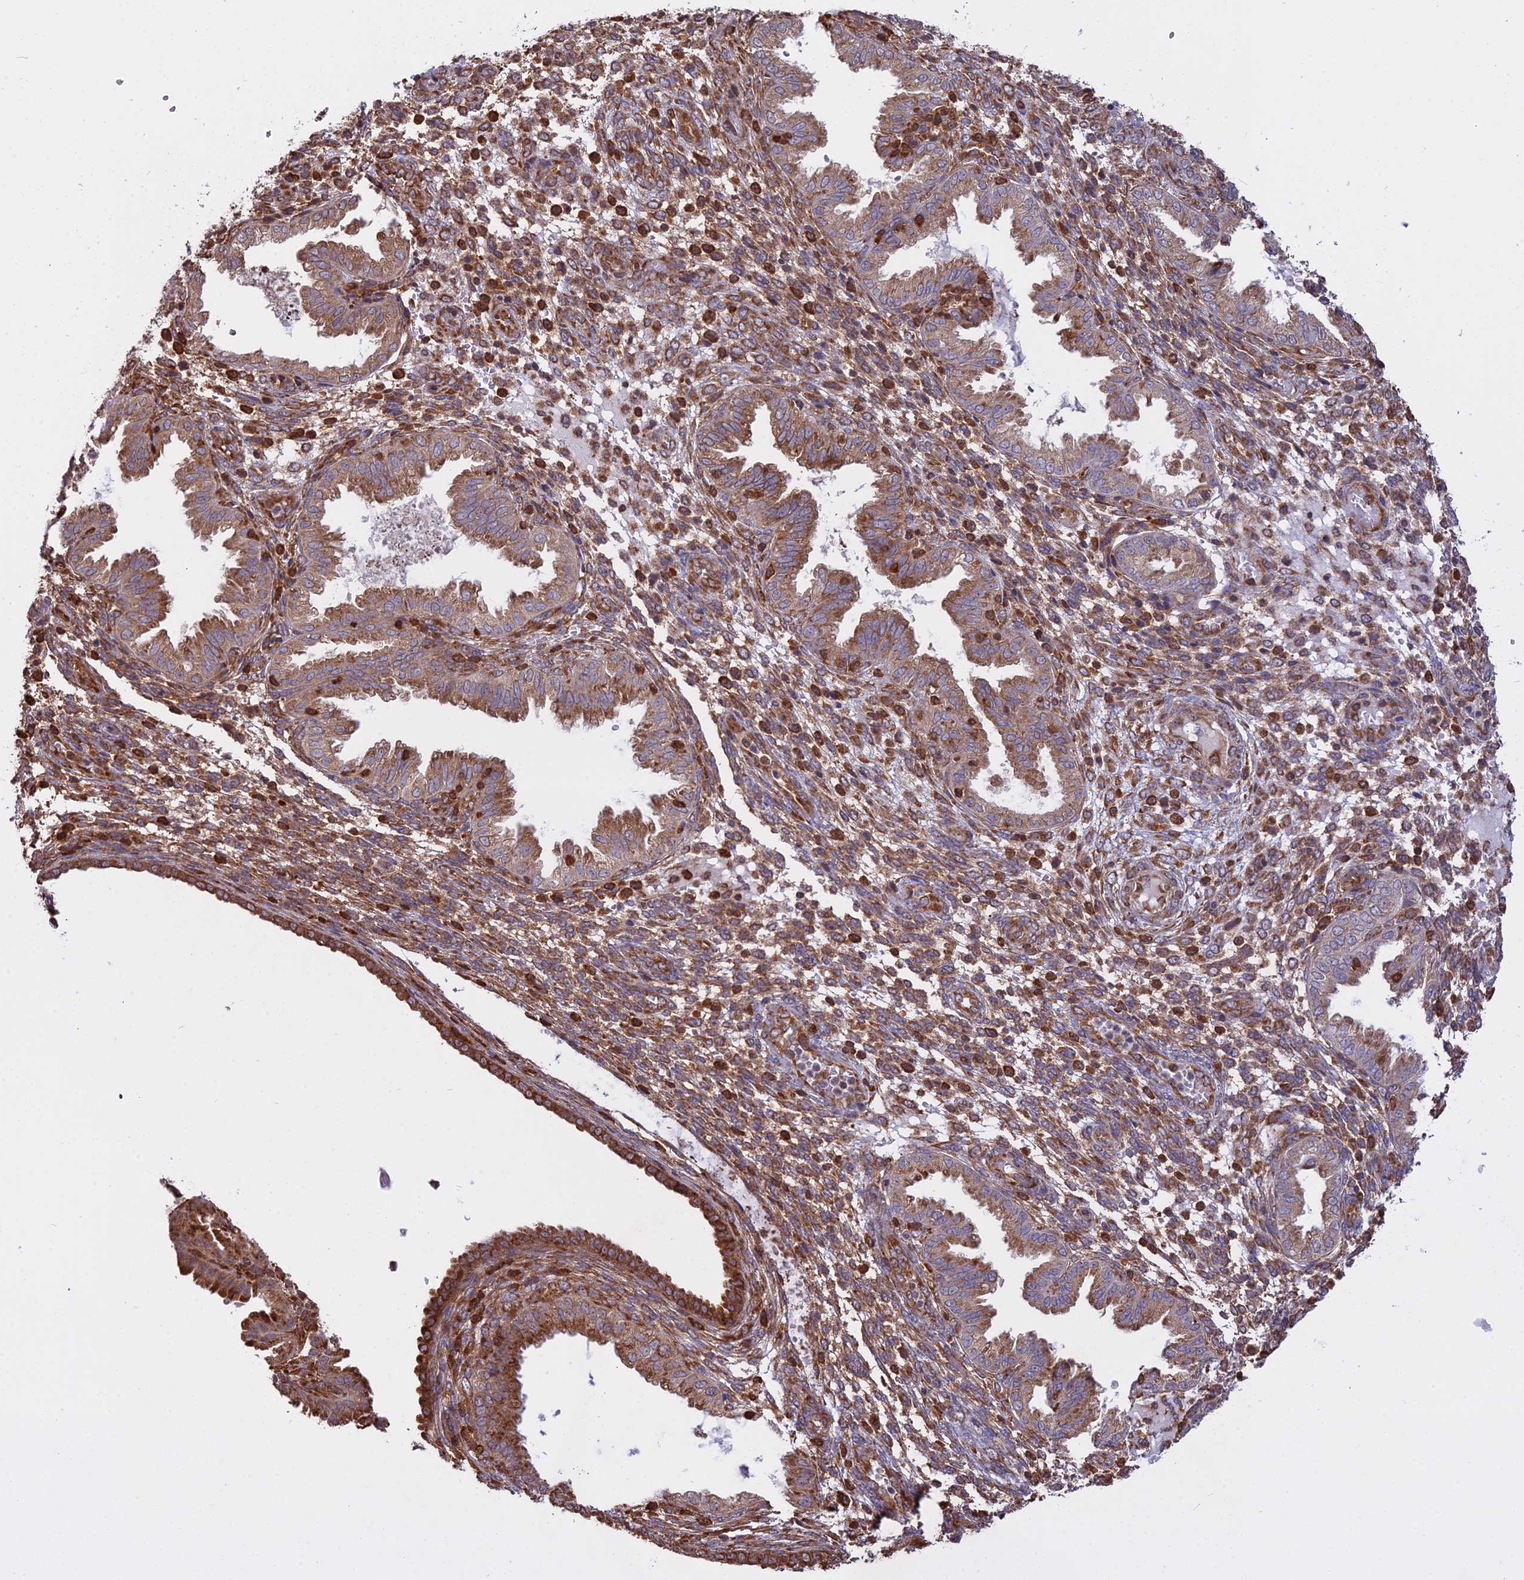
{"staining": {"intensity": "moderate", "quantity": ">75%", "location": "cytoplasmic/membranous"}, "tissue": "endometrium", "cell_type": "Cells in endometrial stroma", "image_type": "normal", "snomed": [{"axis": "morphology", "description": "Normal tissue, NOS"}, {"axis": "topography", "description": "Endometrium"}], "caption": "A medium amount of moderate cytoplasmic/membranous expression is appreciated in about >75% of cells in endometrial stroma in normal endometrium. (IHC, brightfield microscopy, high magnification).", "gene": "RPL26", "patient": {"sex": "female", "age": 33}}